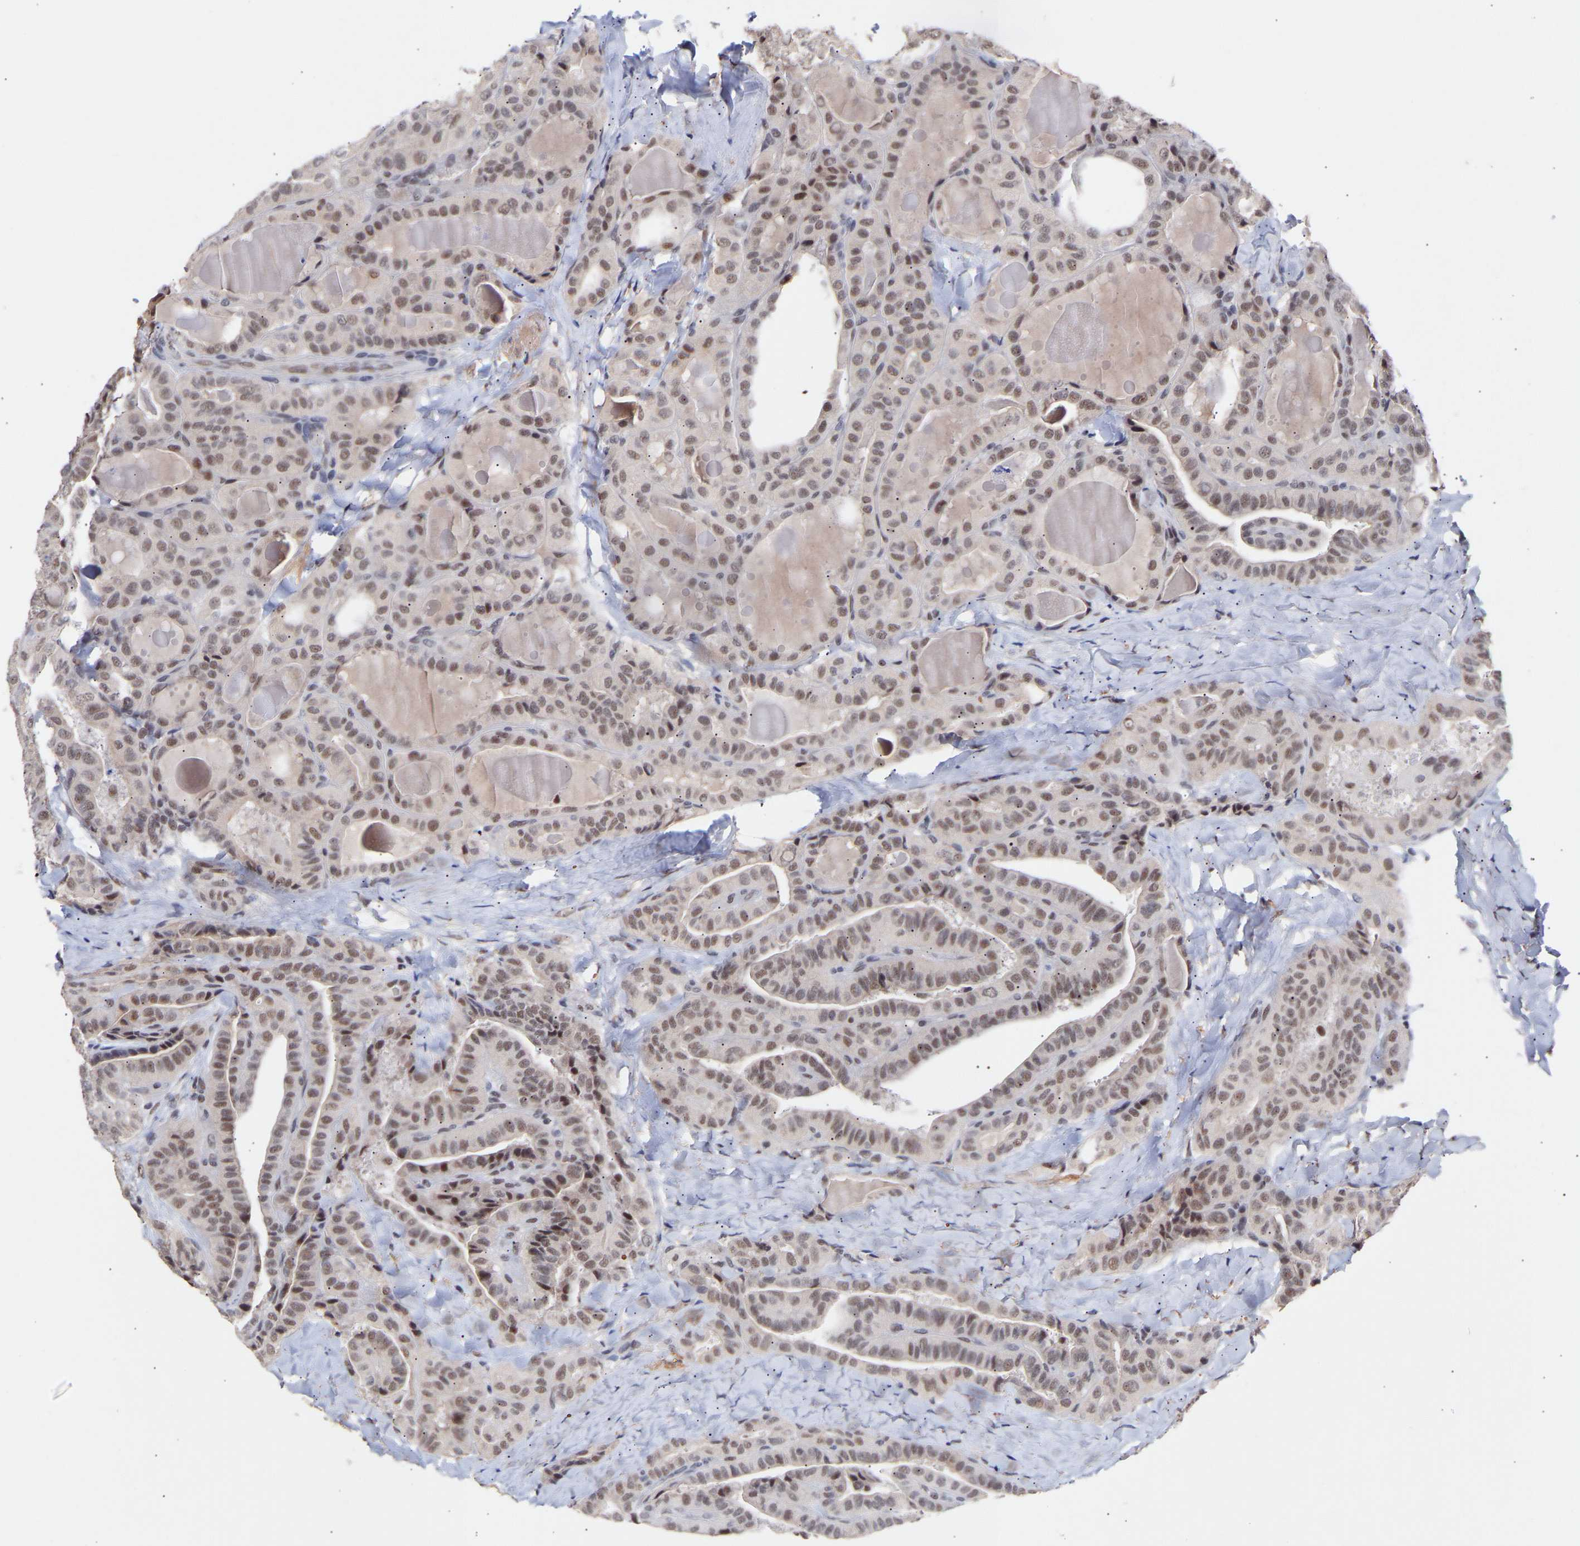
{"staining": {"intensity": "weak", "quantity": "25%-75%", "location": "nuclear"}, "tissue": "thyroid cancer", "cell_type": "Tumor cells", "image_type": "cancer", "snomed": [{"axis": "morphology", "description": "Papillary adenocarcinoma, NOS"}, {"axis": "topography", "description": "Thyroid gland"}], "caption": "Immunohistochemistry (IHC) (DAB (3,3'-diaminobenzidine)) staining of human papillary adenocarcinoma (thyroid) exhibits weak nuclear protein expression in approximately 25%-75% of tumor cells.", "gene": "RBM15", "patient": {"sex": "male", "age": 77}}